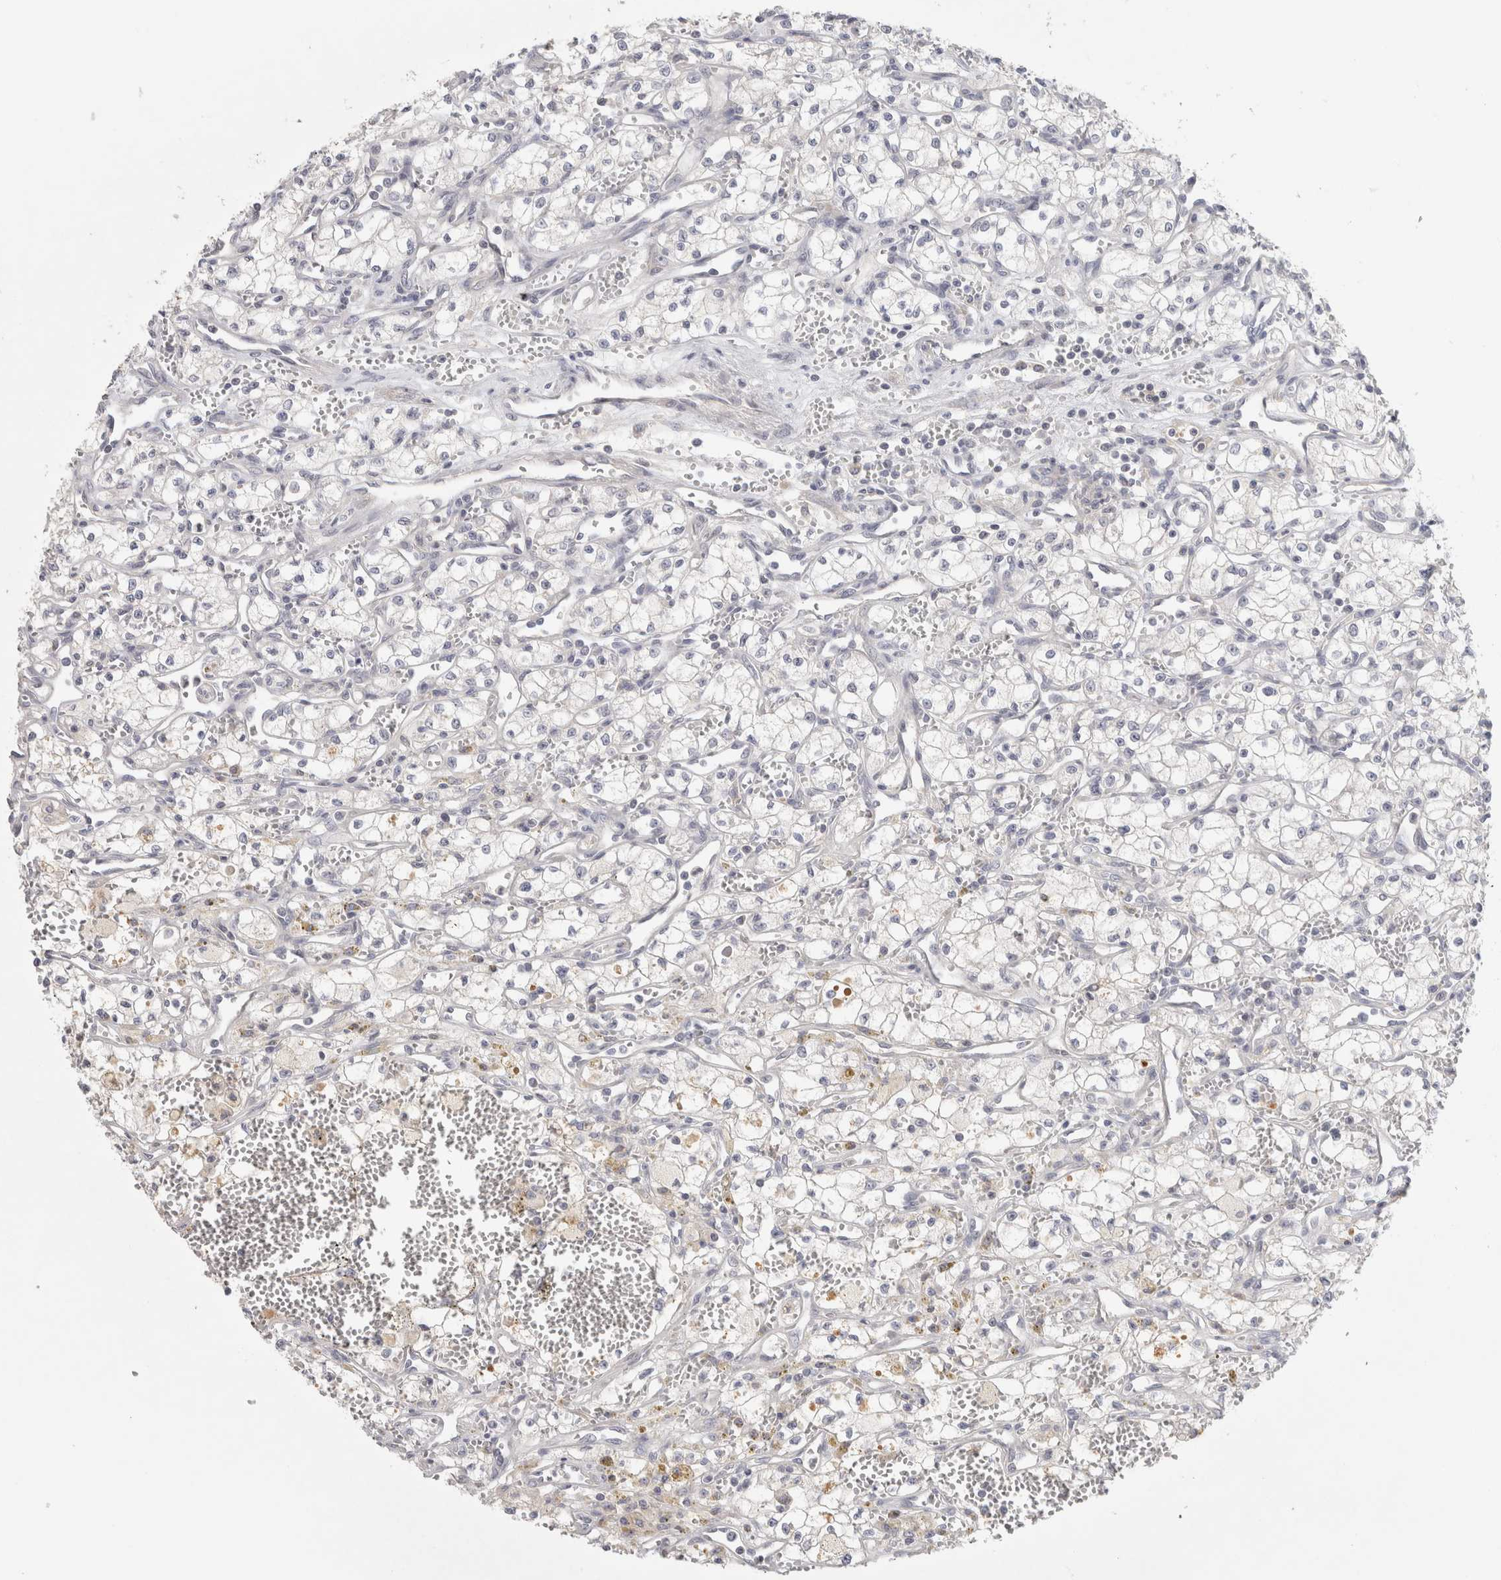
{"staining": {"intensity": "negative", "quantity": "none", "location": "none"}, "tissue": "renal cancer", "cell_type": "Tumor cells", "image_type": "cancer", "snomed": [{"axis": "morphology", "description": "Adenocarcinoma, NOS"}, {"axis": "topography", "description": "Kidney"}], "caption": "This is a histopathology image of IHC staining of renal cancer (adenocarcinoma), which shows no staining in tumor cells. (DAB (3,3'-diaminobenzidine) immunohistochemistry with hematoxylin counter stain).", "gene": "STK31", "patient": {"sex": "male", "age": 59}}